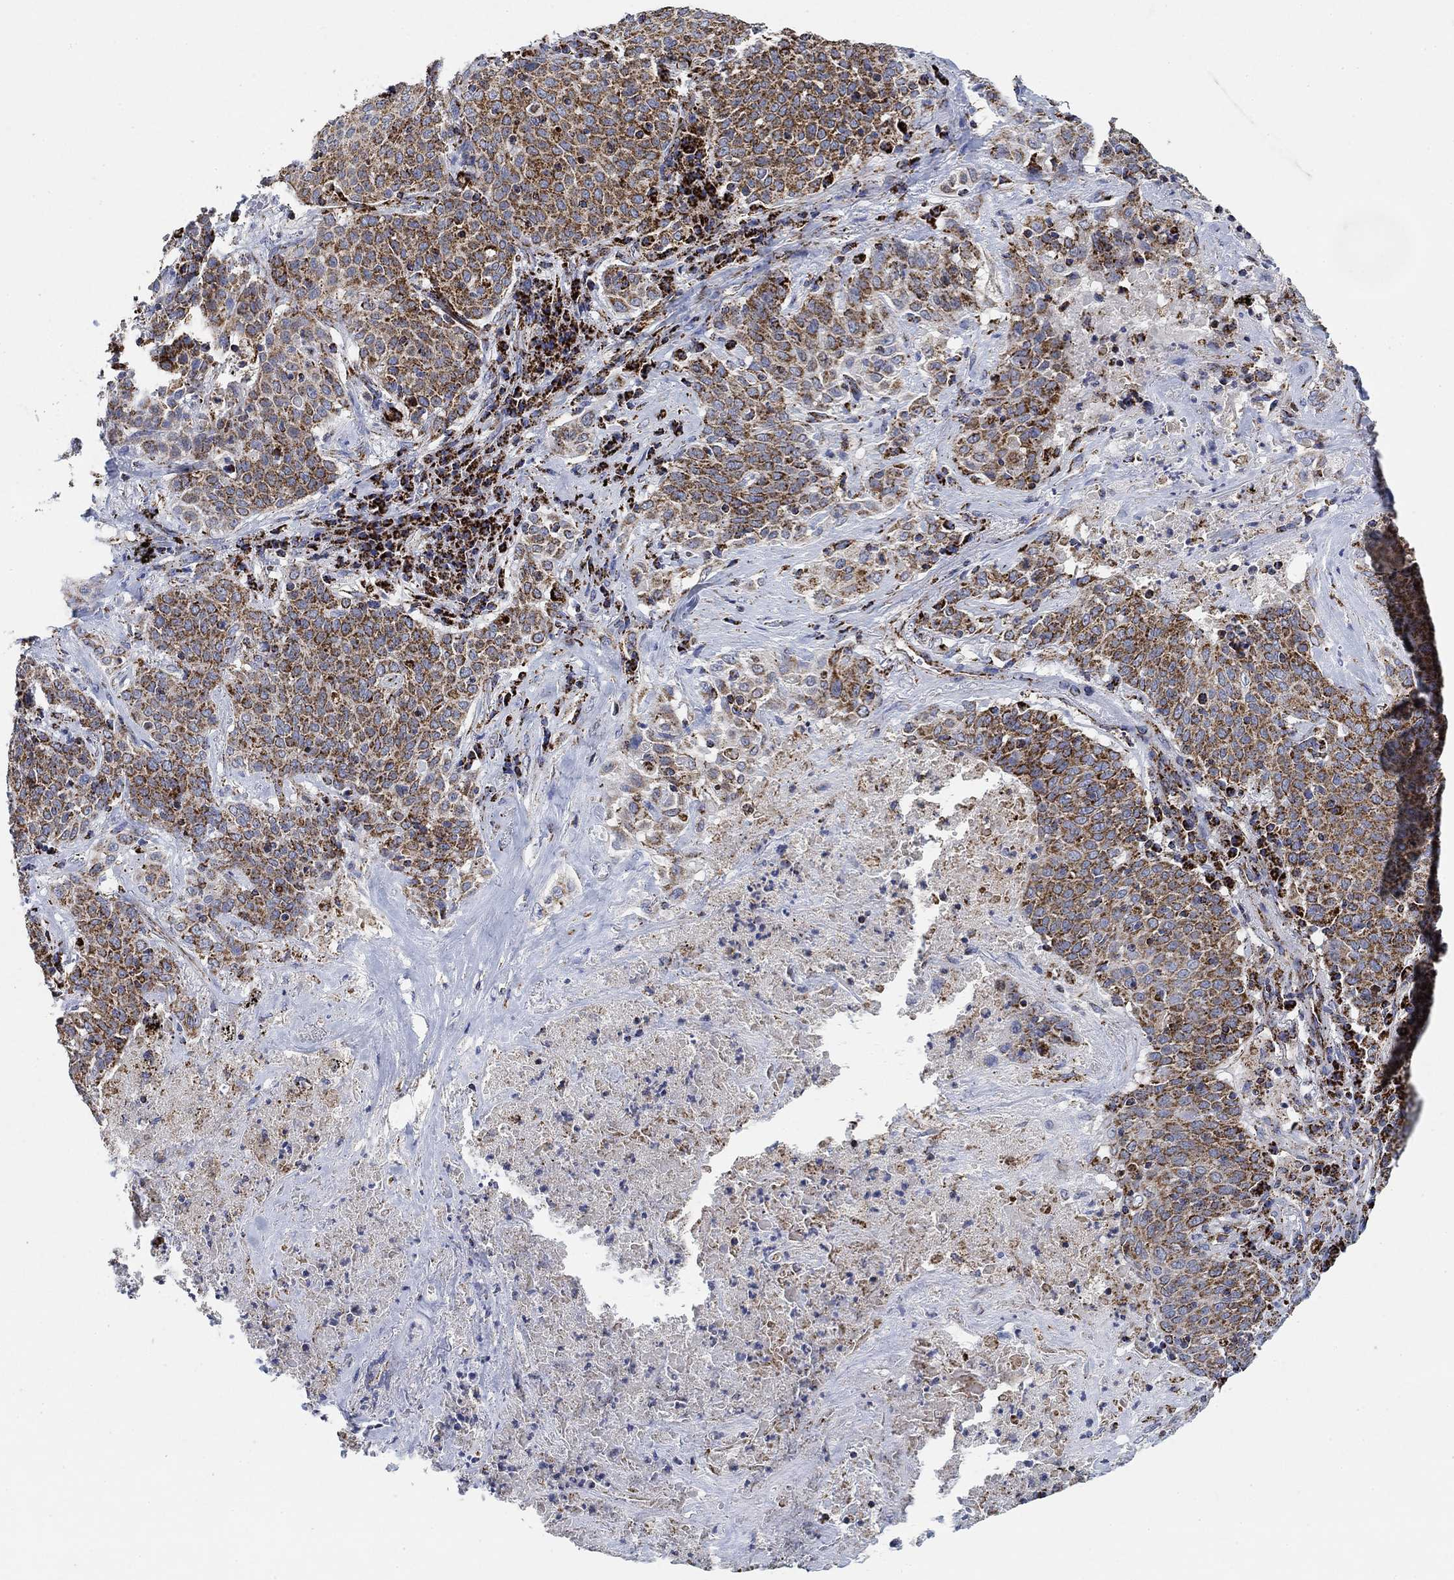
{"staining": {"intensity": "strong", "quantity": "25%-75%", "location": "cytoplasmic/membranous"}, "tissue": "lung cancer", "cell_type": "Tumor cells", "image_type": "cancer", "snomed": [{"axis": "morphology", "description": "Squamous cell carcinoma, NOS"}, {"axis": "topography", "description": "Lung"}], "caption": "High-magnification brightfield microscopy of lung squamous cell carcinoma stained with DAB (3,3'-diaminobenzidine) (brown) and counterstained with hematoxylin (blue). tumor cells exhibit strong cytoplasmic/membranous staining is present in approximately25%-75% of cells.", "gene": "NDUFS3", "patient": {"sex": "male", "age": 82}}